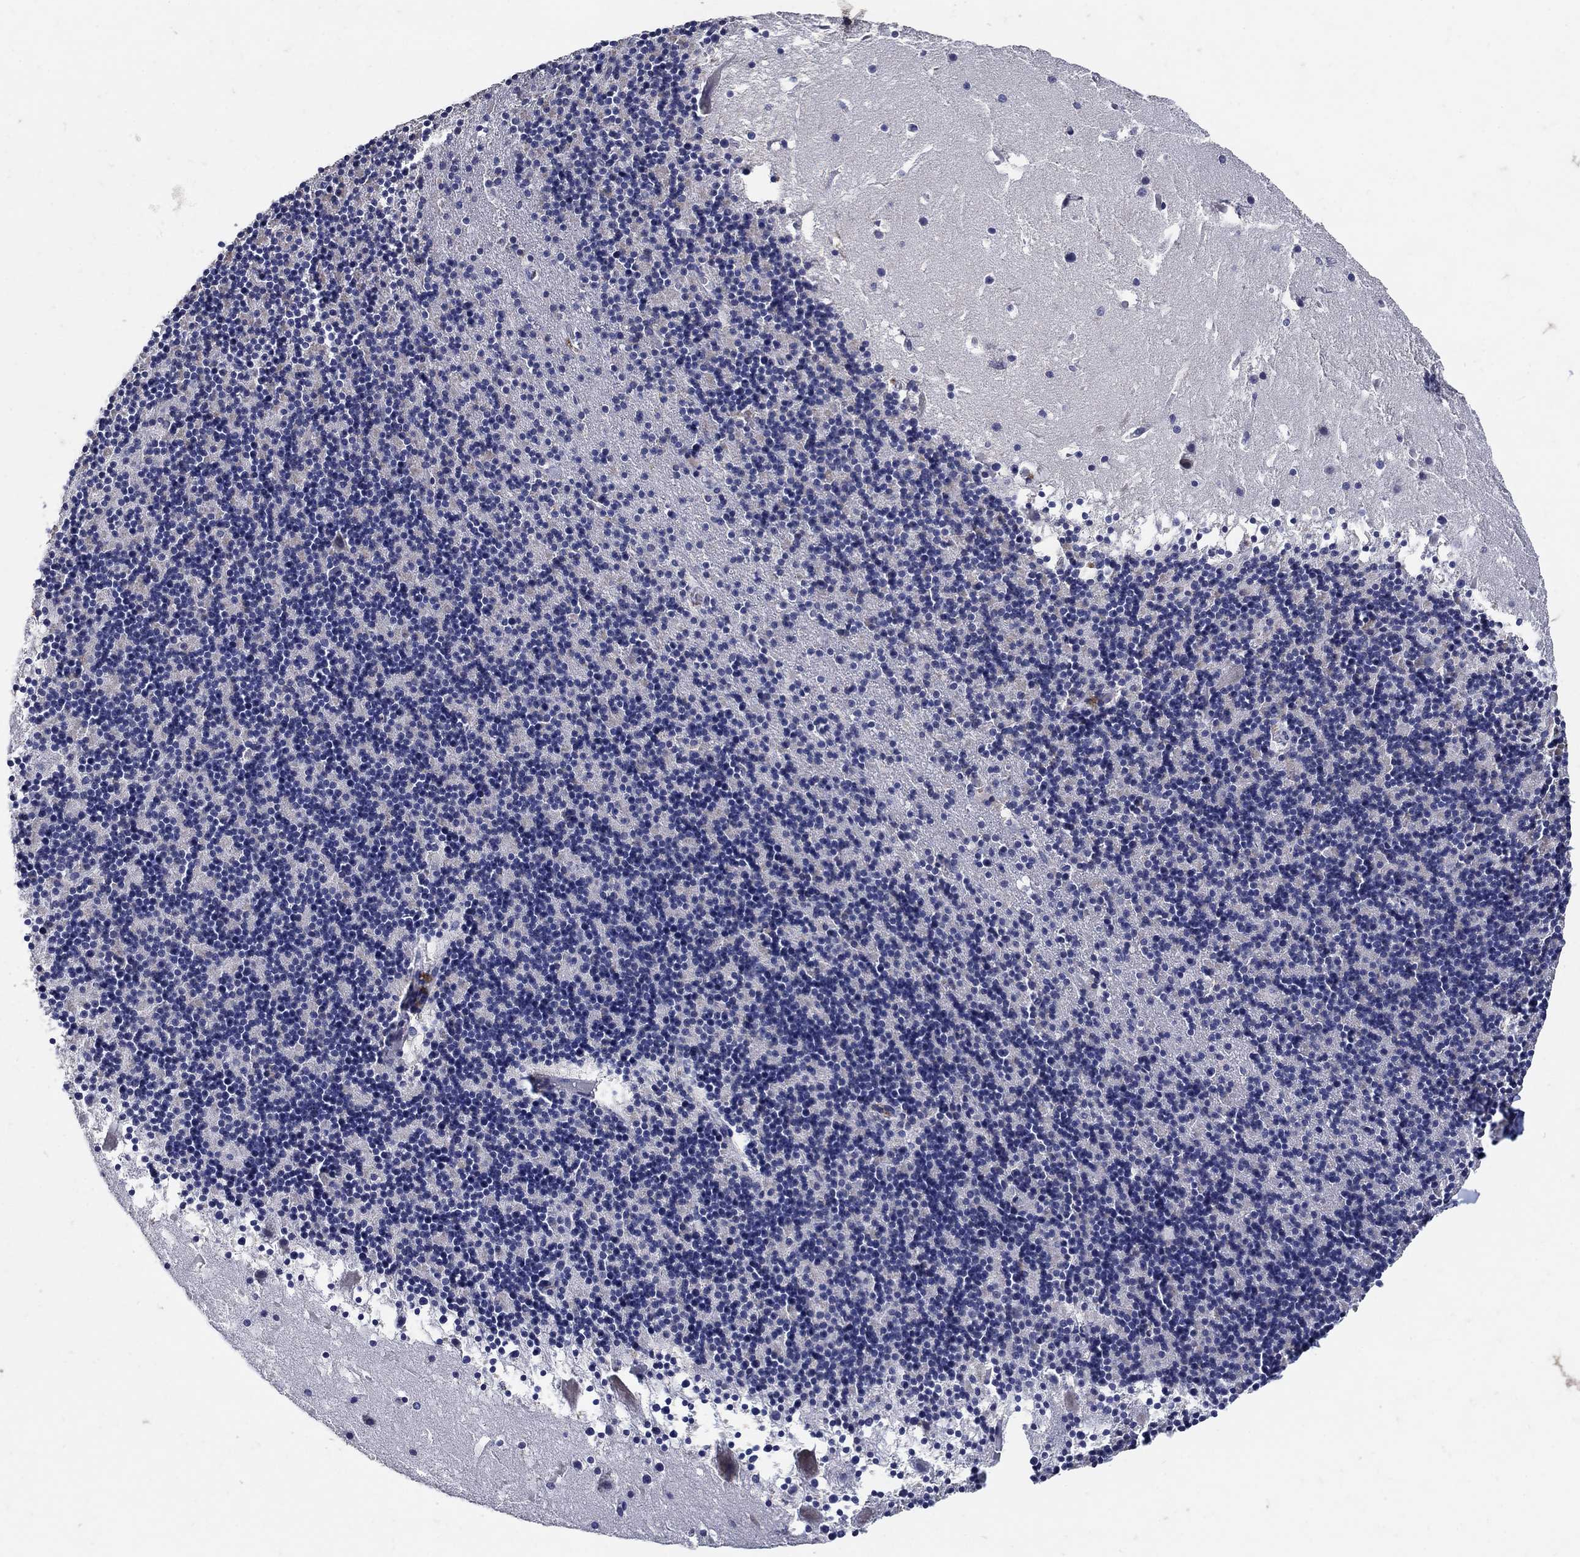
{"staining": {"intensity": "negative", "quantity": "none", "location": "none"}, "tissue": "cerebellum", "cell_type": "Cells in granular layer", "image_type": "normal", "snomed": [{"axis": "morphology", "description": "Normal tissue, NOS"}, {"axis": "topography", "description": "Cerebellum"}], "caption": "Immunohistochemistry (IHC) of unremarkable human cerebellum shows no staining in cells in granular layer.", "gene": "HMX2", "patient": {"sex": "male", "age": 37}}